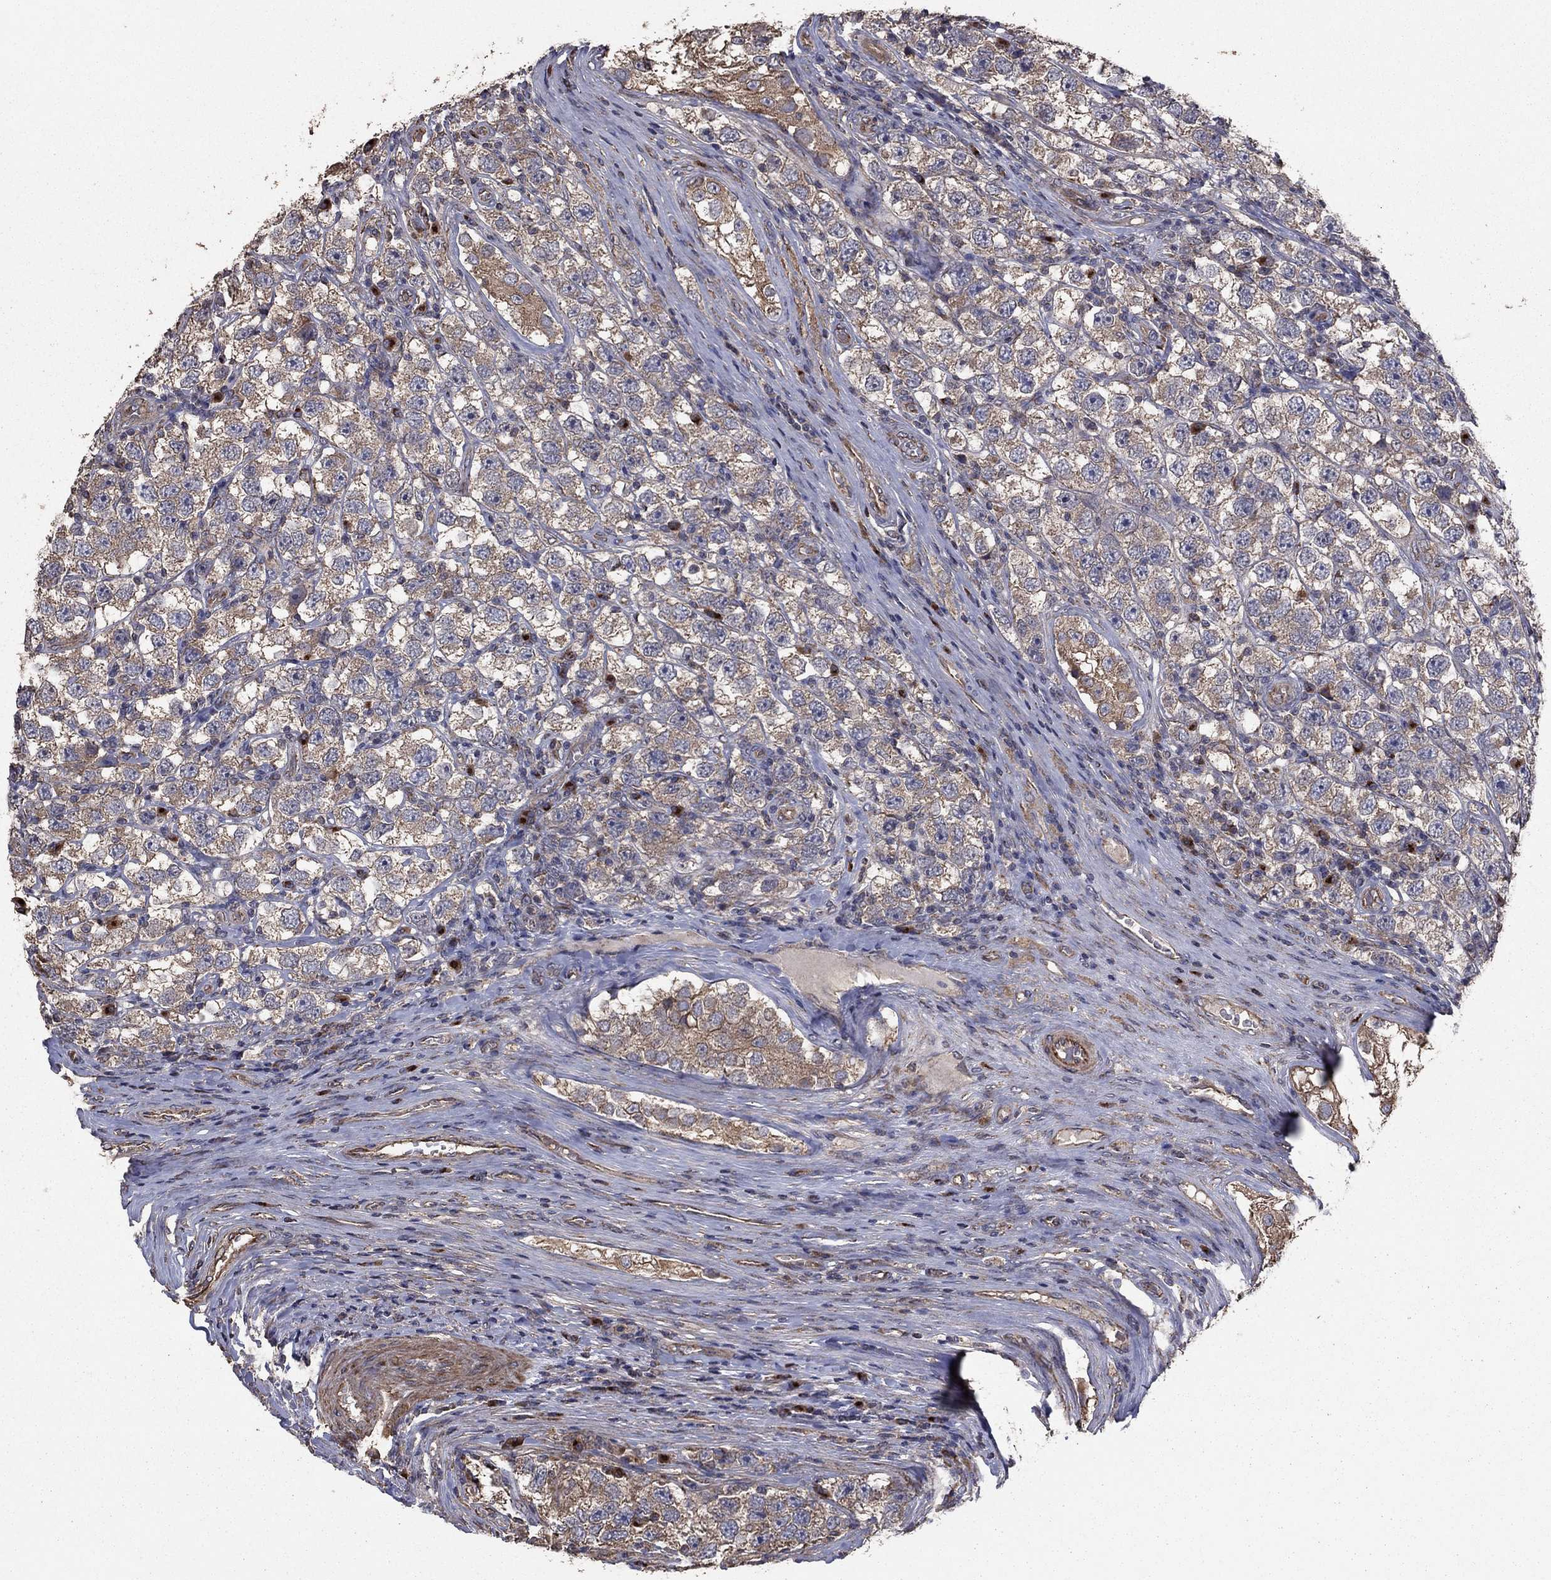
{"staining": {"intensity": "weak", "quantity": "25%-75%", "location": "cytoplasmic/membranous"}, "tissue": "testis cancer", "cell_type": "Tumor cells", "image_type": "cancer", "snomed": [{"axis": "morphology", "description": "Seminoma, NOS"}, {"axis": "topography", "description": "Testis"}], "caption": "IHC photomicrograph of testis cancer stained for a protein (brown), which shows low levels of weak cytoplasmic/membranous expression in approximately 25%-75% of tumor cells.", "gene": "FLT4", "patient": {"sex": "male", "age": 26}}